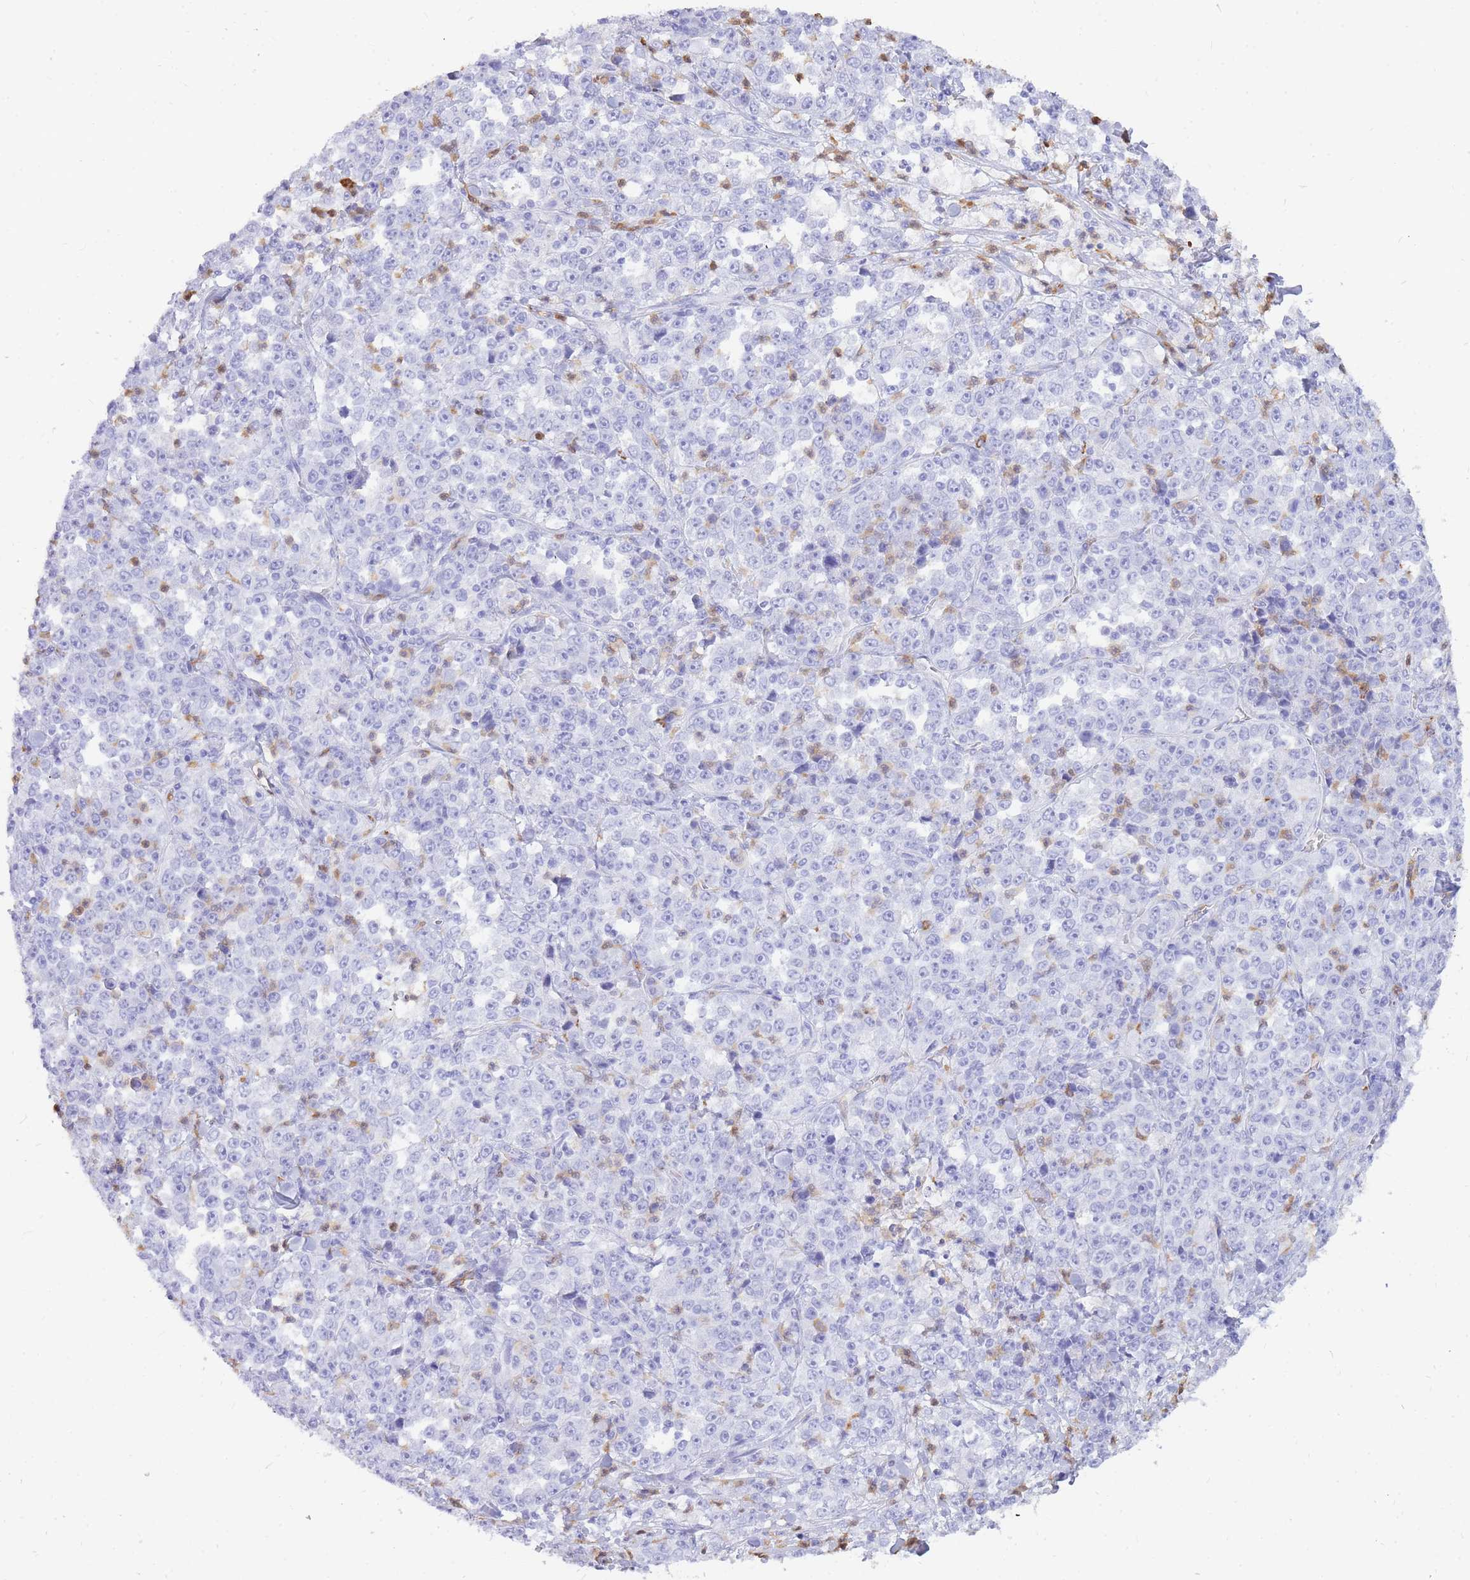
{"staining": {"intensity": "negative", "quantity": "none", "location": "none"}, "tissue": "stomach cancer", "cell_type": "Tumor cells", "image_type": "cancer", "snomed": [{"axis": "morphology", "description": "Normal tissue, NOS"}, {"axis": "morphology", "description": "Adenocarcinoma, NOS"}, {"axis": "topography", "description": "Stomach, upper"}, {"axis": "topography", "description": "Stomach"}], "caption": "There is no significant positivity in tumor cells of stomach cancer. (DAB (3,3'-diaminobenzidine) IHC with hematoxylin counter stain).", "gene": "HERC1", "patient": {"sex": "male", "age": 59}}